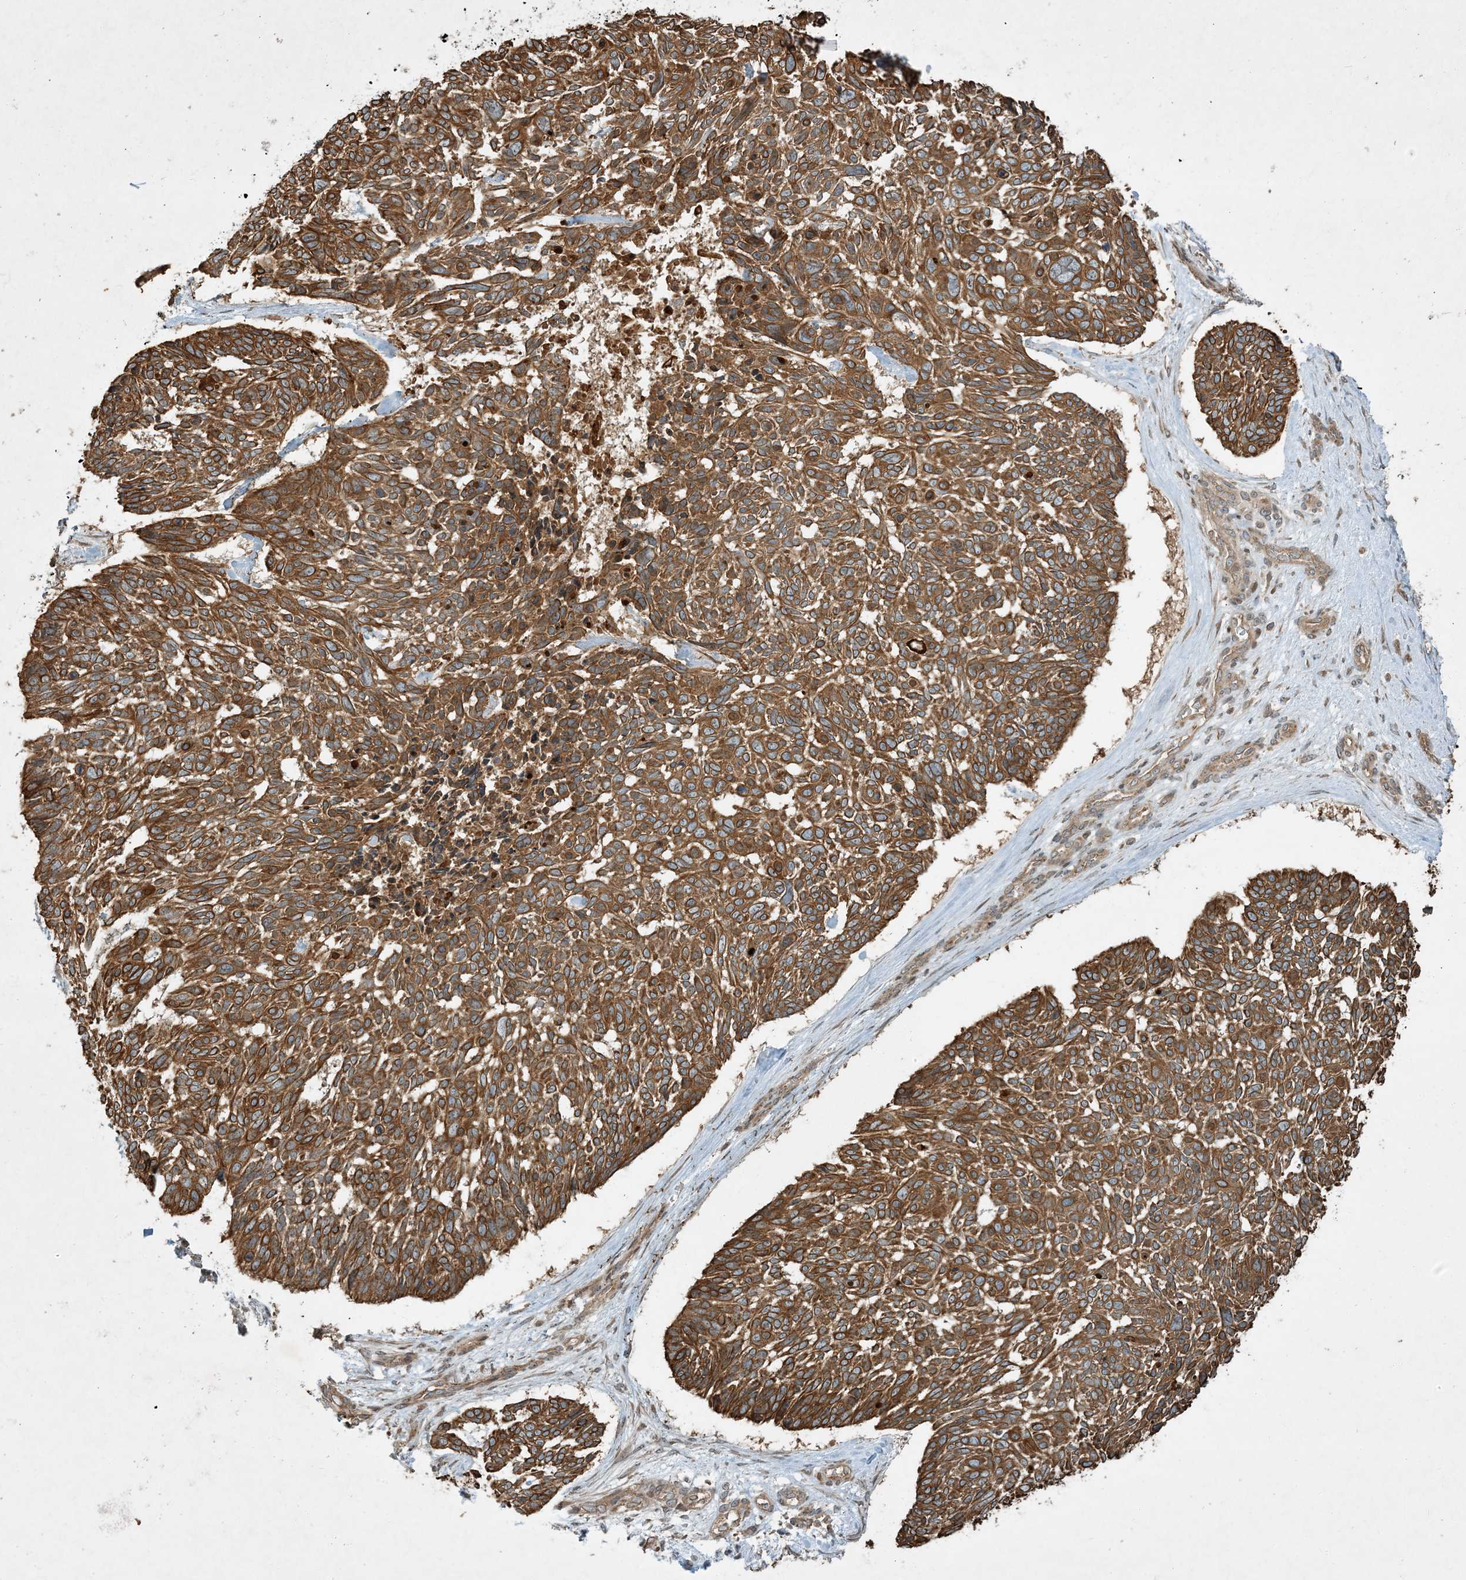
{"staining": {"intensity": "moderate", "quantity": ">75%", "location": "cytoplasmic/membranous"}, "tissue": "skin cancer", "cell_type": "Tumor cells", "image_type": "cancer", "snomed": [{"axis": "morphology", "description": "Basal cell carcinoma"}, {"axis": "topography", "description": "Skin"}], "caption": "Immunohistochemistry (IHC) micrograph of skin cancer stained for a protein (brown), which demonstrates medium levels of moderate cytoplasmic/membranous positivity in approximately >75% of tumor cells.", "gene": "COMMD8", "patient": {"sex": "male", "age": 88}}